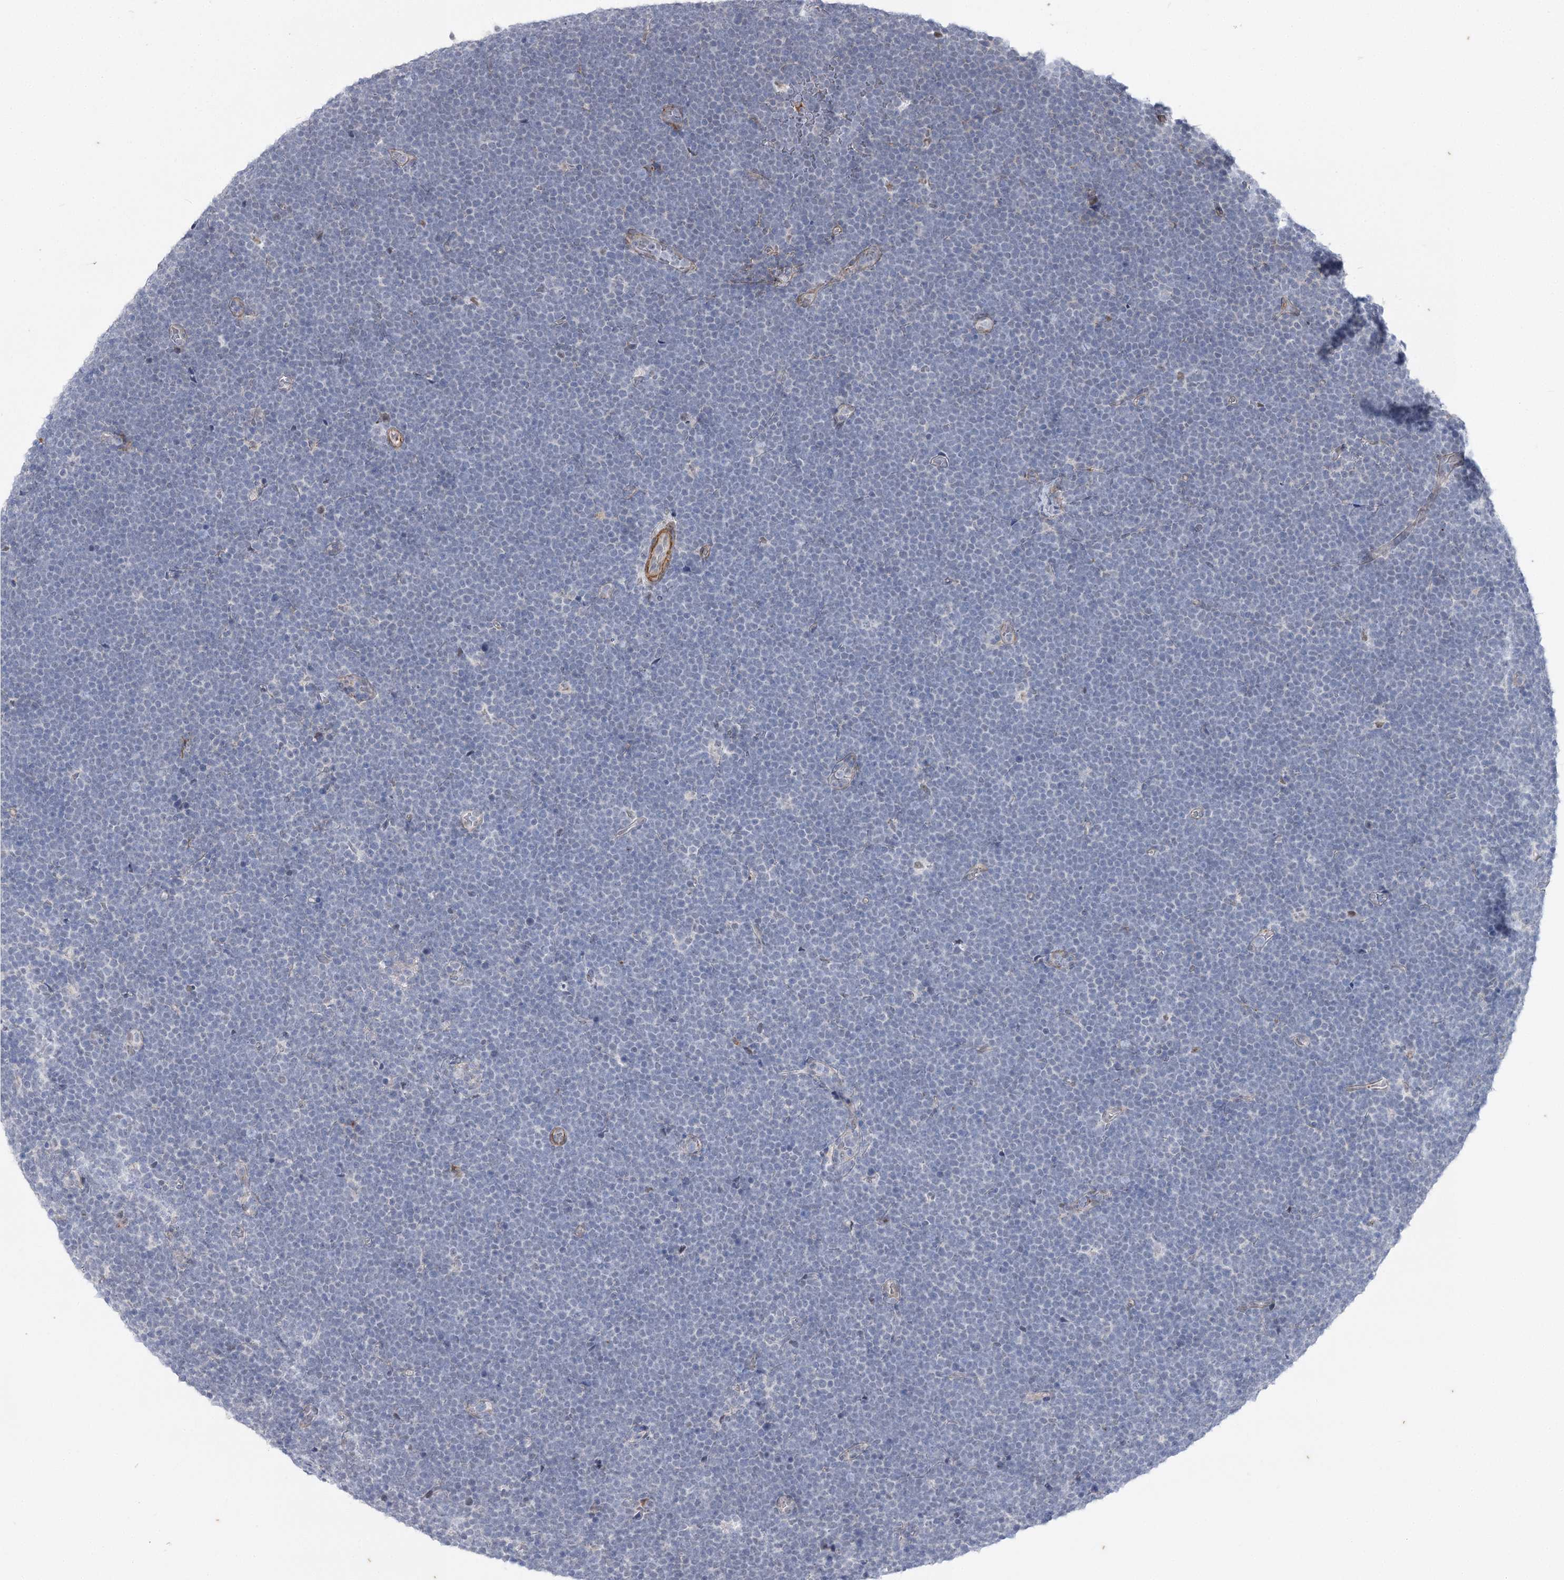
{"staining": {"intensity": "negative", "quantity": "none", "location": "none"}, "tissue": "lymphoma", "cell_type": "Tumor cells", "image_type": "cancer", "snomed": [{"axis": "morphology", "description": "Malignant lymphoma, non-Hodgkin's type, High grade"}, {"axis": "topography", "description": "Lymph node"}], "caption": "This histopathology image is of high-grade malignant lymphoma, non-Hodgkin's type stained with immunohistochemistry to label a protein in brown with the nuclei are counter-stained blue. There is no expression in tumor cells.", "gene": "AGXT2", "patient": {"sex": "male", "age": 13}}